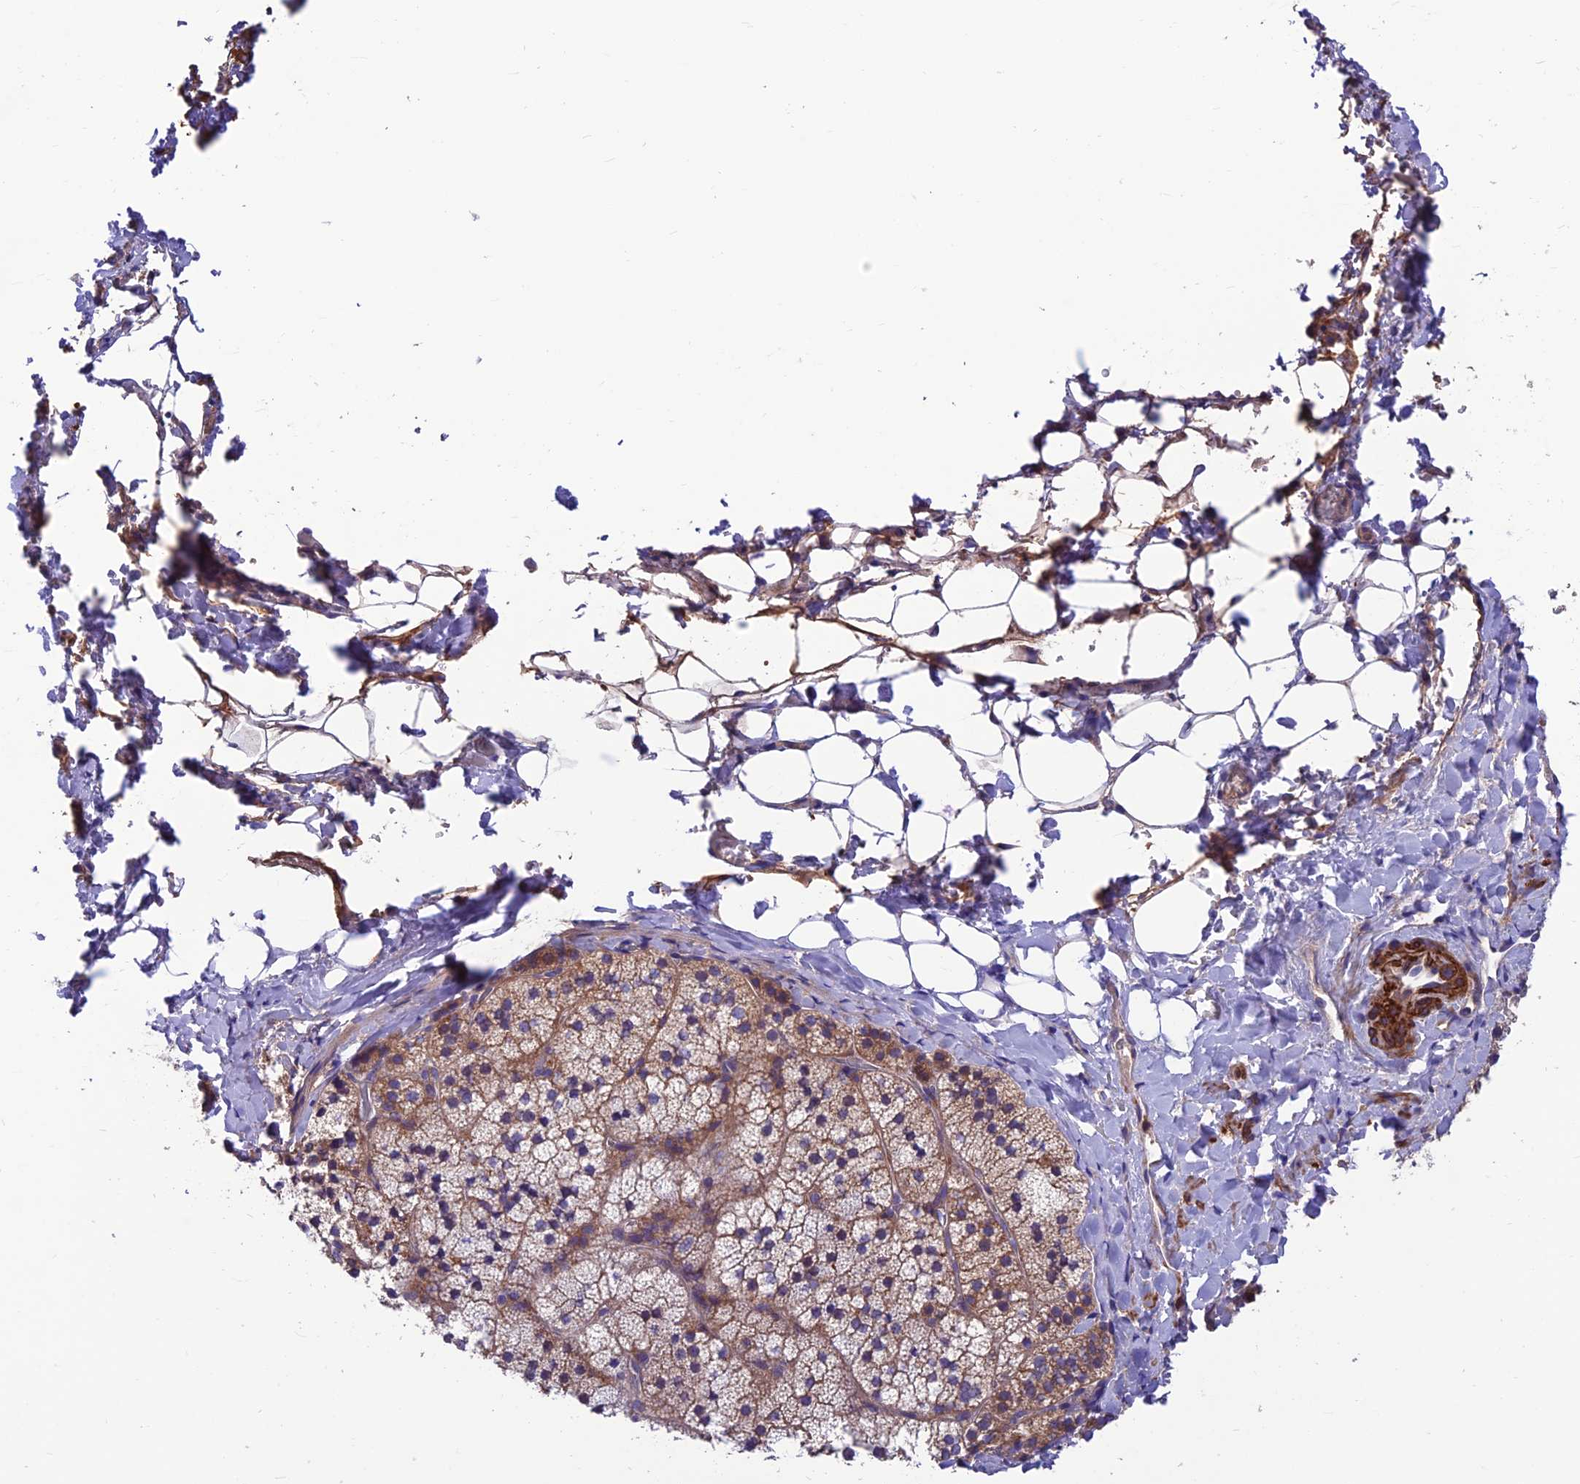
{"staining": {"intensity": "weak", "quantity": "25%-75%", "location": "cytoplasmic/membranous"}, "tissue": "adrenal gland", "cell_type": "Glandular cells", "image_type": "normal", "snomed": [{"axis": "morphology", "description": "Normal tissue, NOS"}, {"axis": "topography", "description": "Adrenal gland"}], "caption": "An immunohistochemistry (IHC) histopathology image of benign tissue is shown. Protein staining in brown highlights weak cytoplasmic/membranous positivity in adrenal gland within glandular cells.", "gene": "VPS16", "patient": {"sex": "female", "age": 44}}